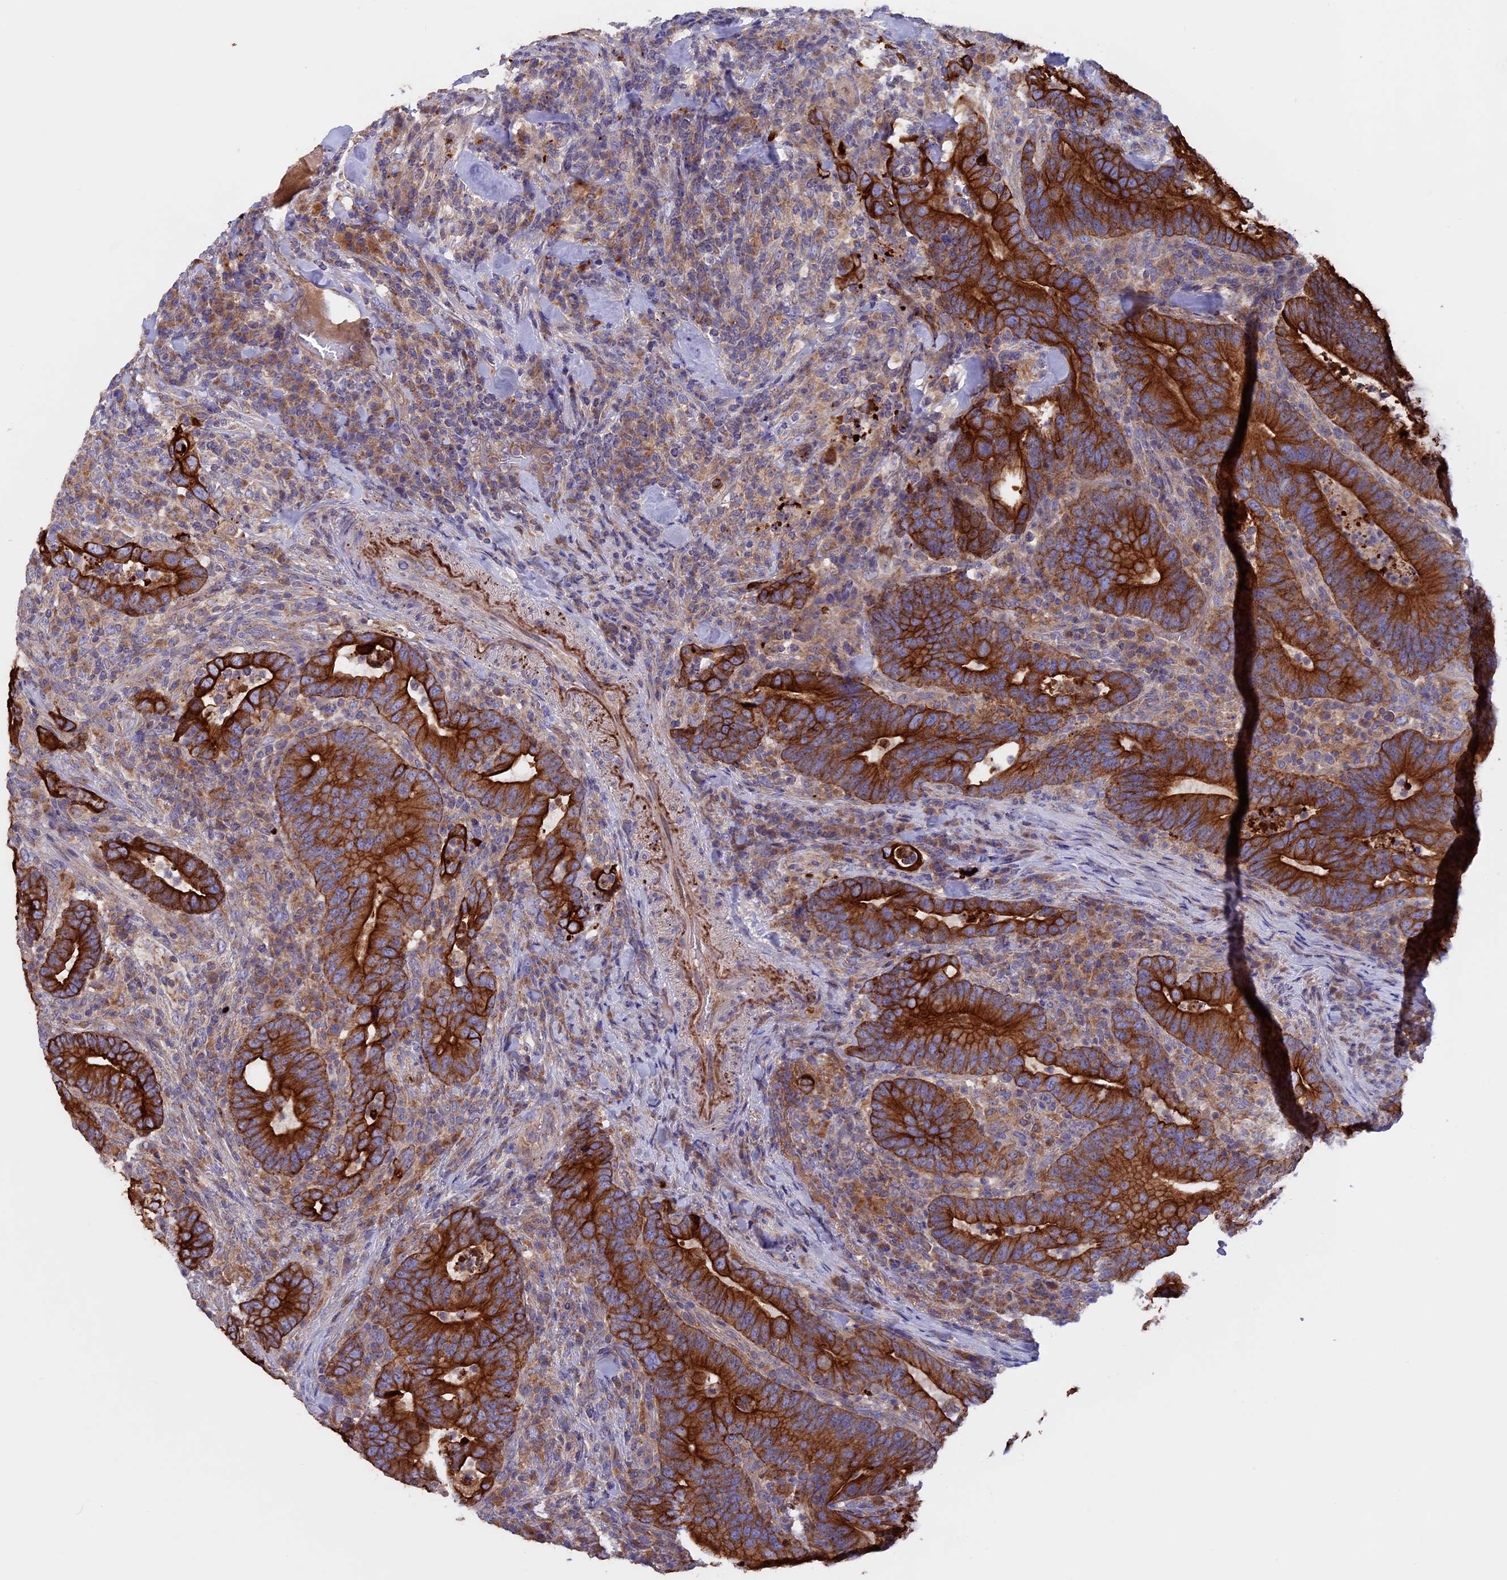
{"staining": {"intensity": "strong", "quantity": ">75%", "location": "cytoplasmic/membranous"}, "tissue": "colorectal cancer", "cell_type": "Tumor cells", "image_type": "cancer", "snomed": [{"axis": "morphology", "description": "Adenocarcinoma, NOS"}, {"axis": "topography", "description": "Colon"}], "caption": "High-magnification brightfield microscopy of colorectal adenocarcinoma stained with DAB (brown) and counterstained with hematoxylin (blue). tumor cells exhibit strong cytoplasmic/membranous expression is present in approximately>75% of cells.", "gene": "PTPN9", "patient": {"sex": "female", "age": 66}}